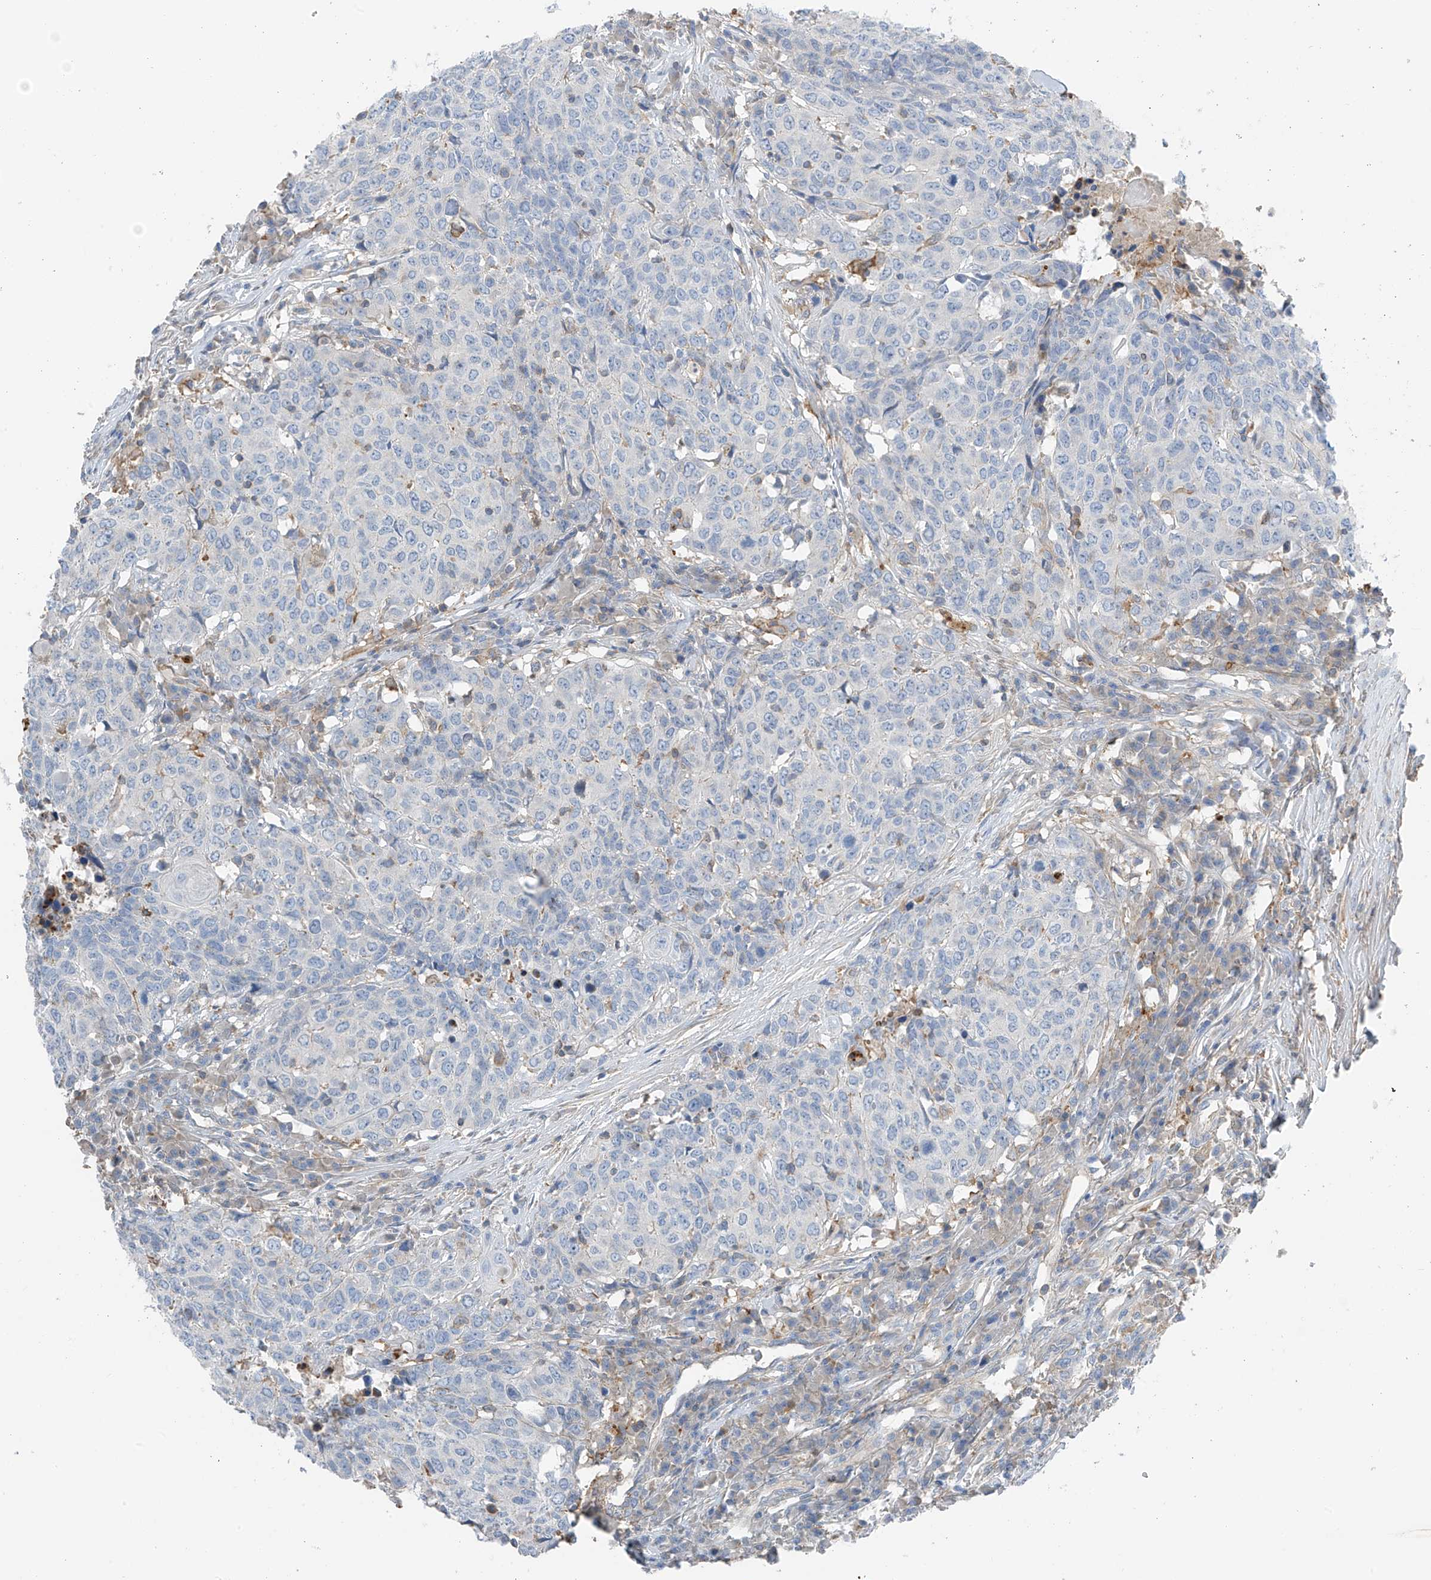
{"staining": {"intensity": "negative", "quantity": "none", "location": "none"}, "tissue": "head and neck cancer", "cell_type": "Tumor cells", "image_type": "cancer", "snomed": [{"axis": "morphology", "description": "Squamous cell carcinoma, NOS"}, {"axis": "topography", "description": "Head-Neck"}], "caption": "Protein analysis of head and neck cancer (squamous cell carcinoma) reveals no significant staining in tumor cells. Nuclei are stained in blue.", "gene": "NALCN", "patient": {"sex": "male", "age": 66}}